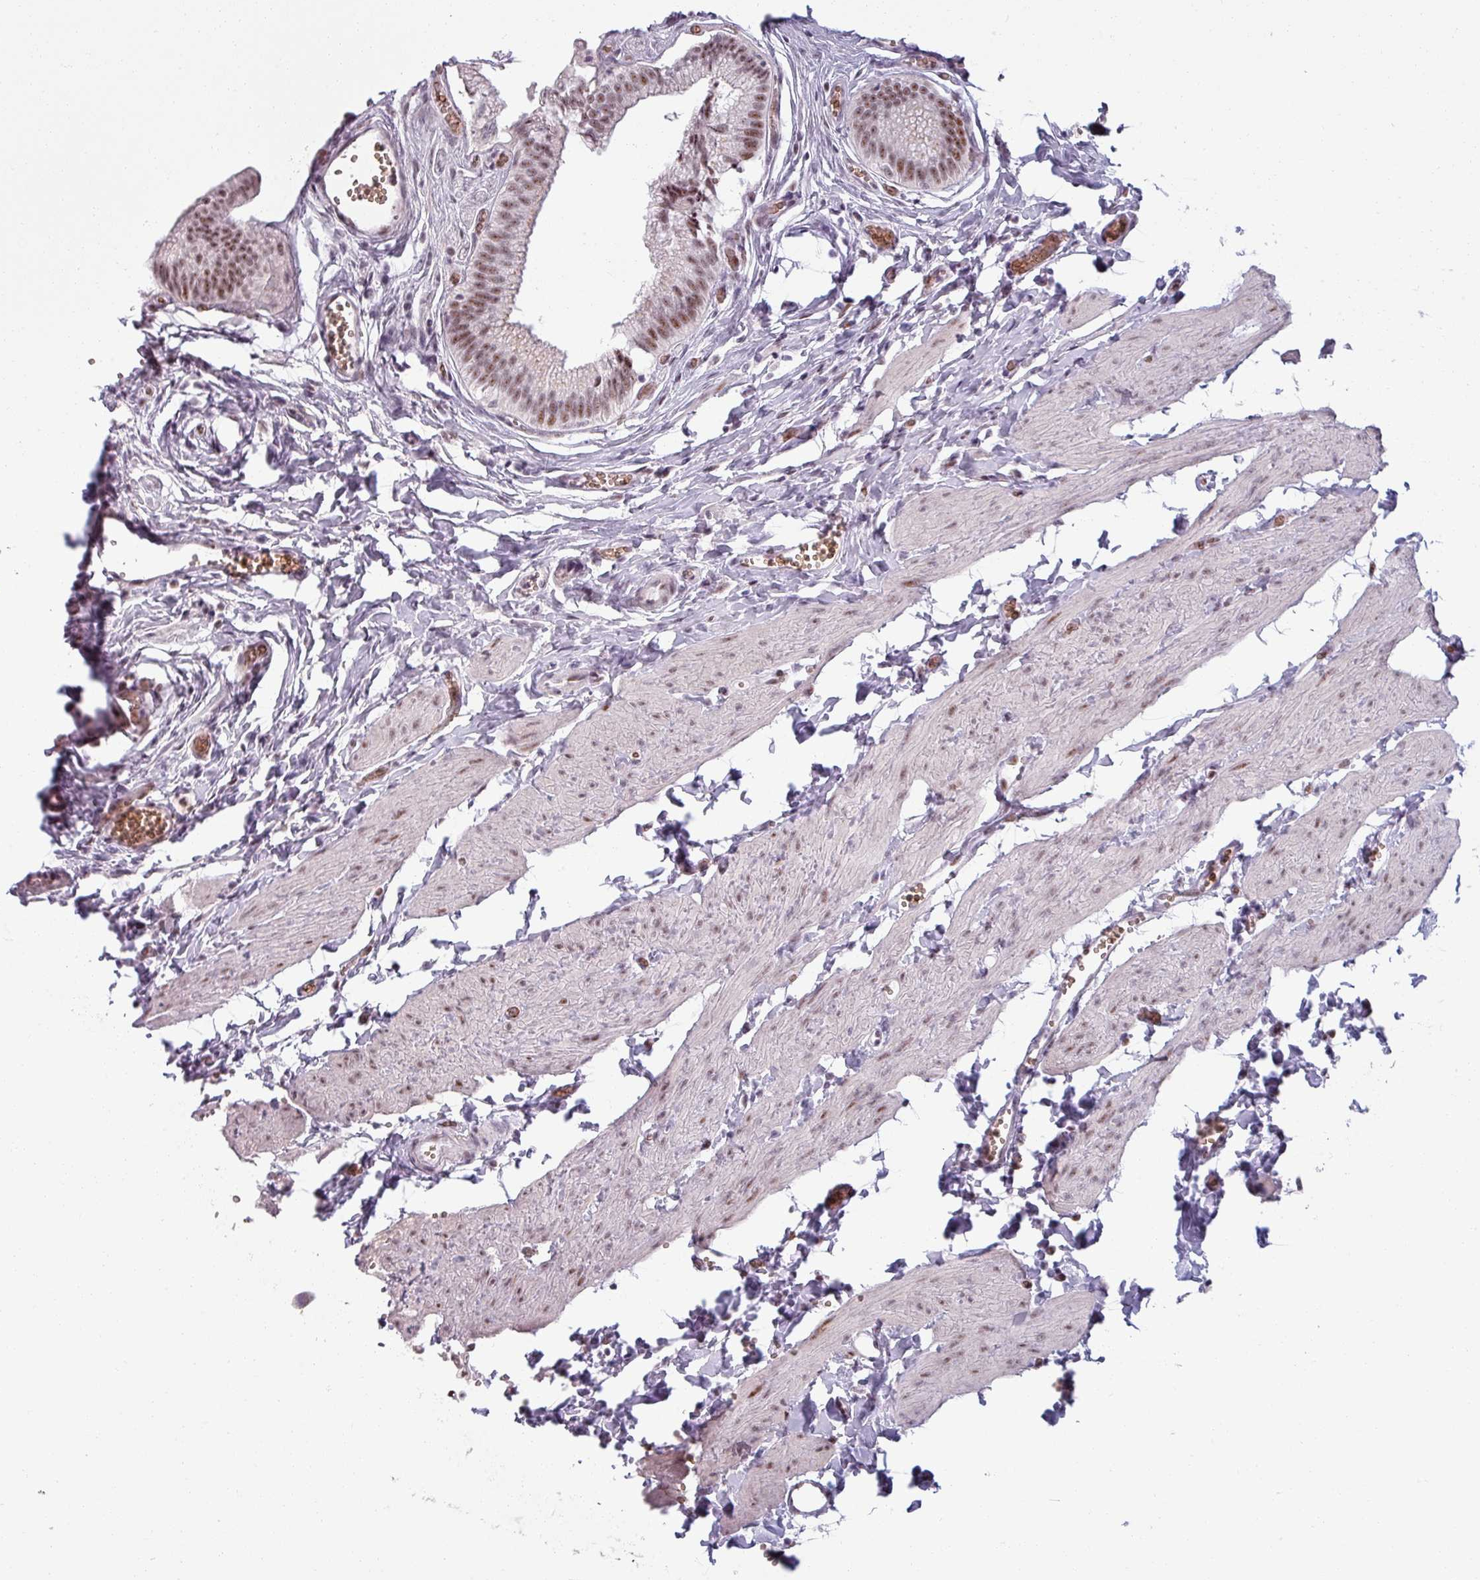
{"staining": {"intensity": "moderate", "quantity": ">75%", "location": "nuclear"}, "tissue": "gallbladder", "cell_type": "Glandular cells", "image_type": "normal", "snomed": [{"axis": "morphology", "description": "Normal tissue, NOS"}, {"axis": "topography", "description": "Gallbladder"}, {"axis": "topography", "description": "Peripheral nerve tissue"}], "caption": "This micrograph demonstrates immunohistochemistry staining of unremarkable gallbladder, with medium moderate nuclear positivity in approximately >75% of glandular cells.", "gene": "NCOR1", "patient": {"sex": "male", "age": 17}}